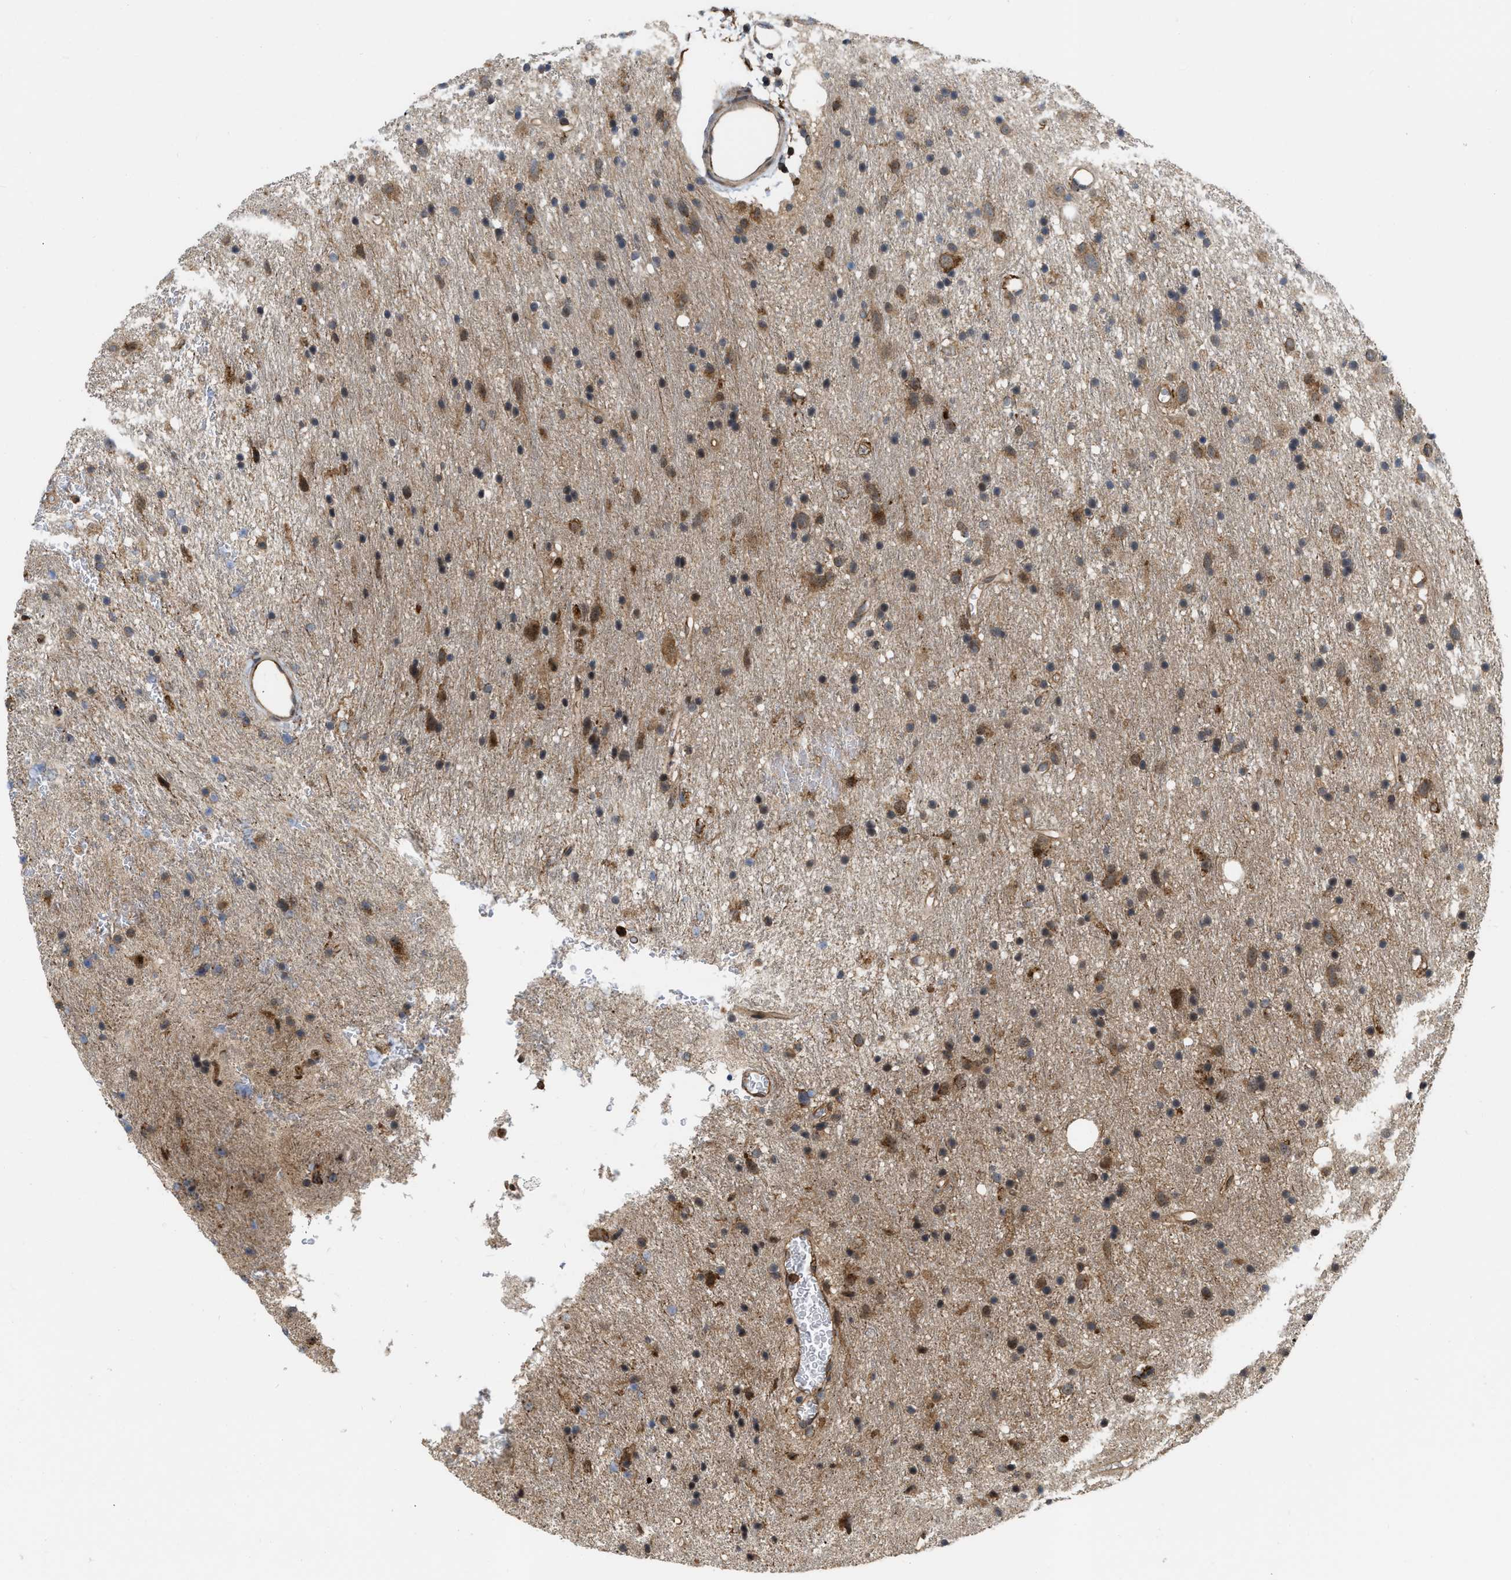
{"staining": {"intensity": "moderate", "quantity": ">75%", "location": "cytoplasmic/membranous"}, "tissue": "glioma", "cell_type": "Tumor cells", "image_type": "cancer", "snomed": [{"axis": "morphology", "description": "Glioma, malignant, Low grade"}, {"axis": "topography", "description": "Brain"}], "caption": "Protein expression by IHC shows moderate cytoplasmic/membranous expression in approximately >75% of tumor cells in glioma. (Stains: DAB in brown, nuclei in blue, Microscopy: brightfield microscopy at high magnification).", "gene": "IQCE", "patient": {"sex": "male", "age": 77}}